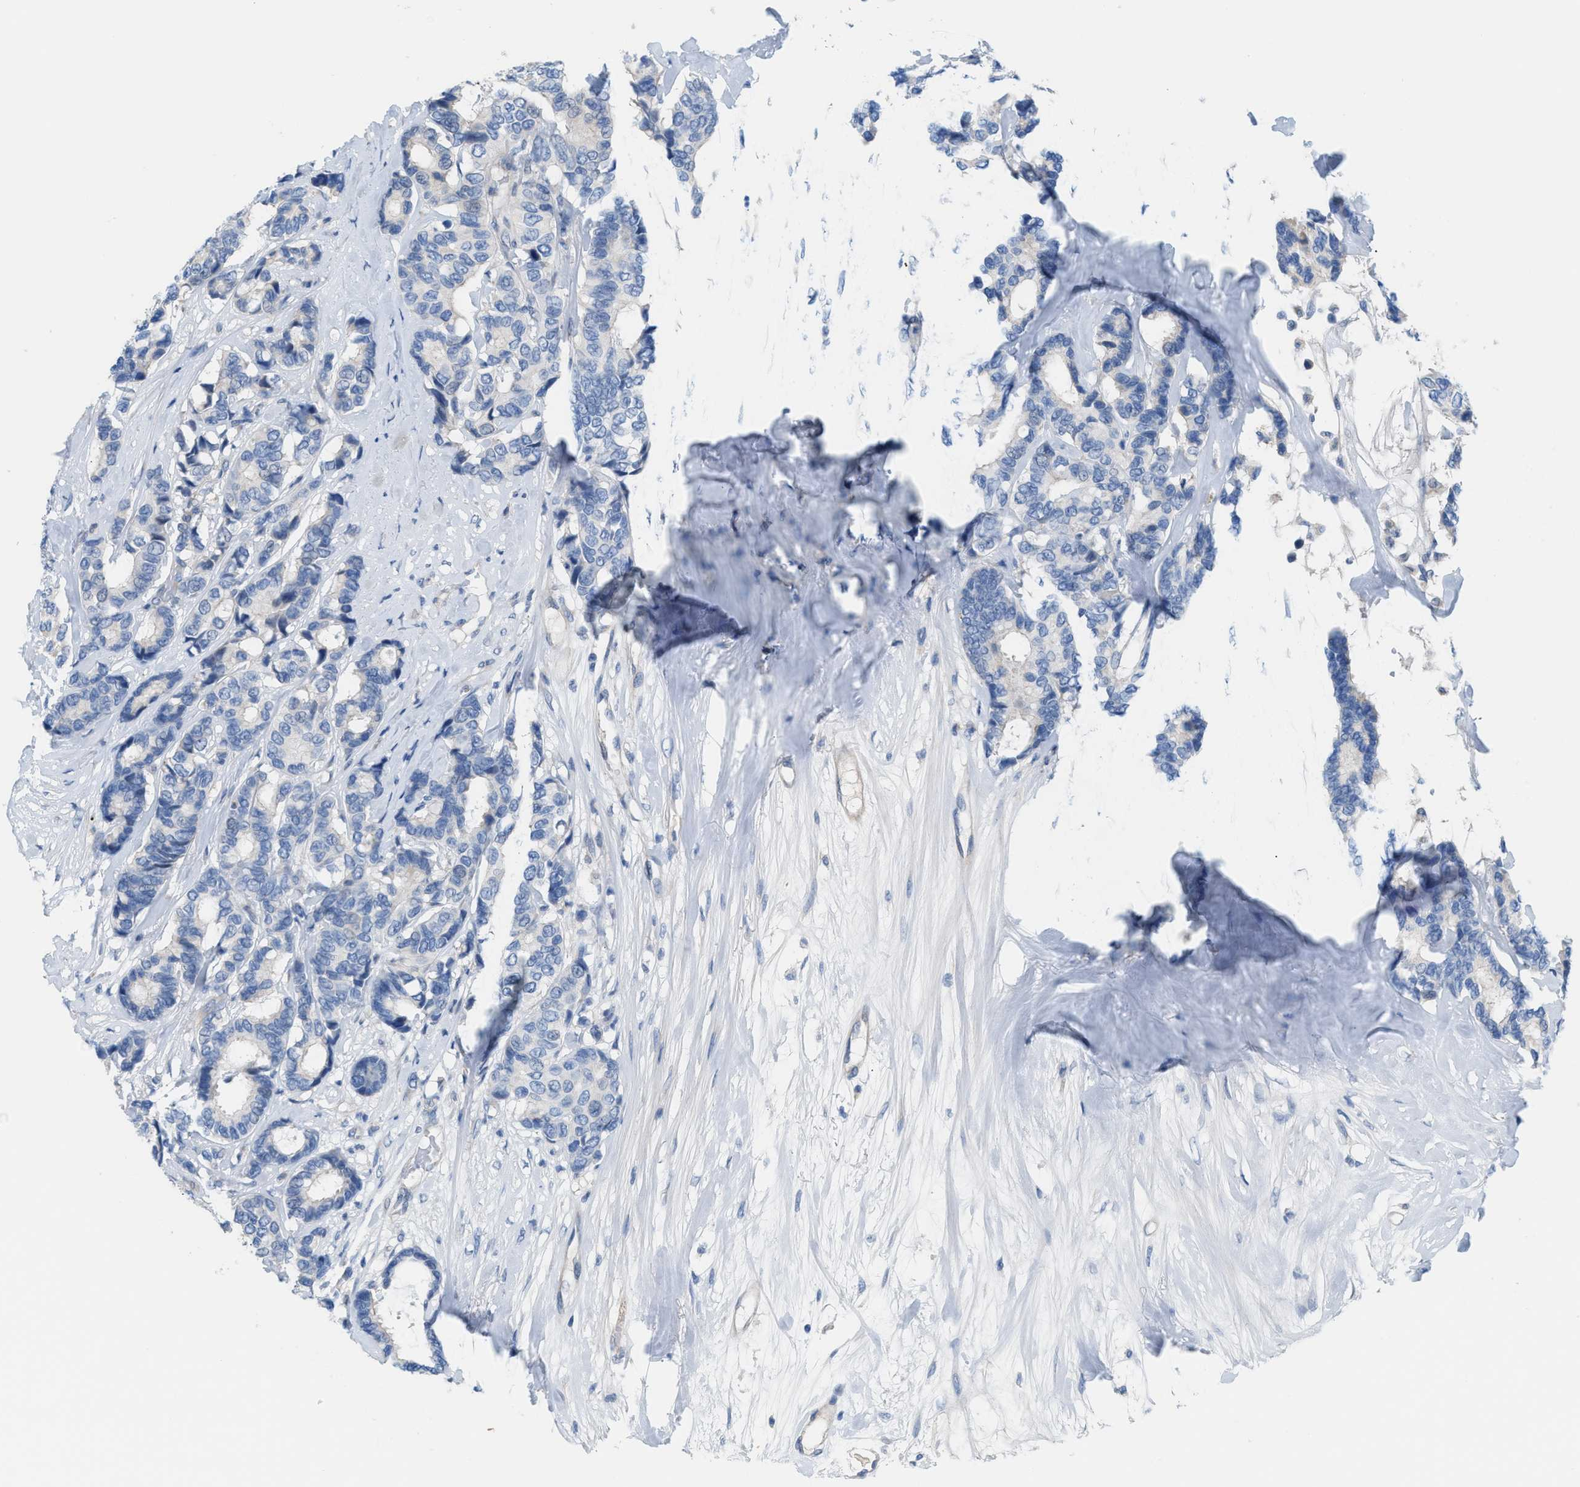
{"staining": {"intensity": "negative", "quantity": "none", "location": "none"}, "tissue": "breast cancer", "cell_type": "Tumor cells", "image_type": "cancer", "snomed": [{"axis": "morphology", "description": "Duct carcinoma"}, {"axis": "topography", "description": "Breast"}], "caption": "An IHC micrograph of breast cancer (invasive ductal carcinoma) is shown. There is no staining in tumor cells of breast cancer (invasive ductal carcinoma).", "gene": "MPP3", "patient": {"sex": "female", "age": 87}}